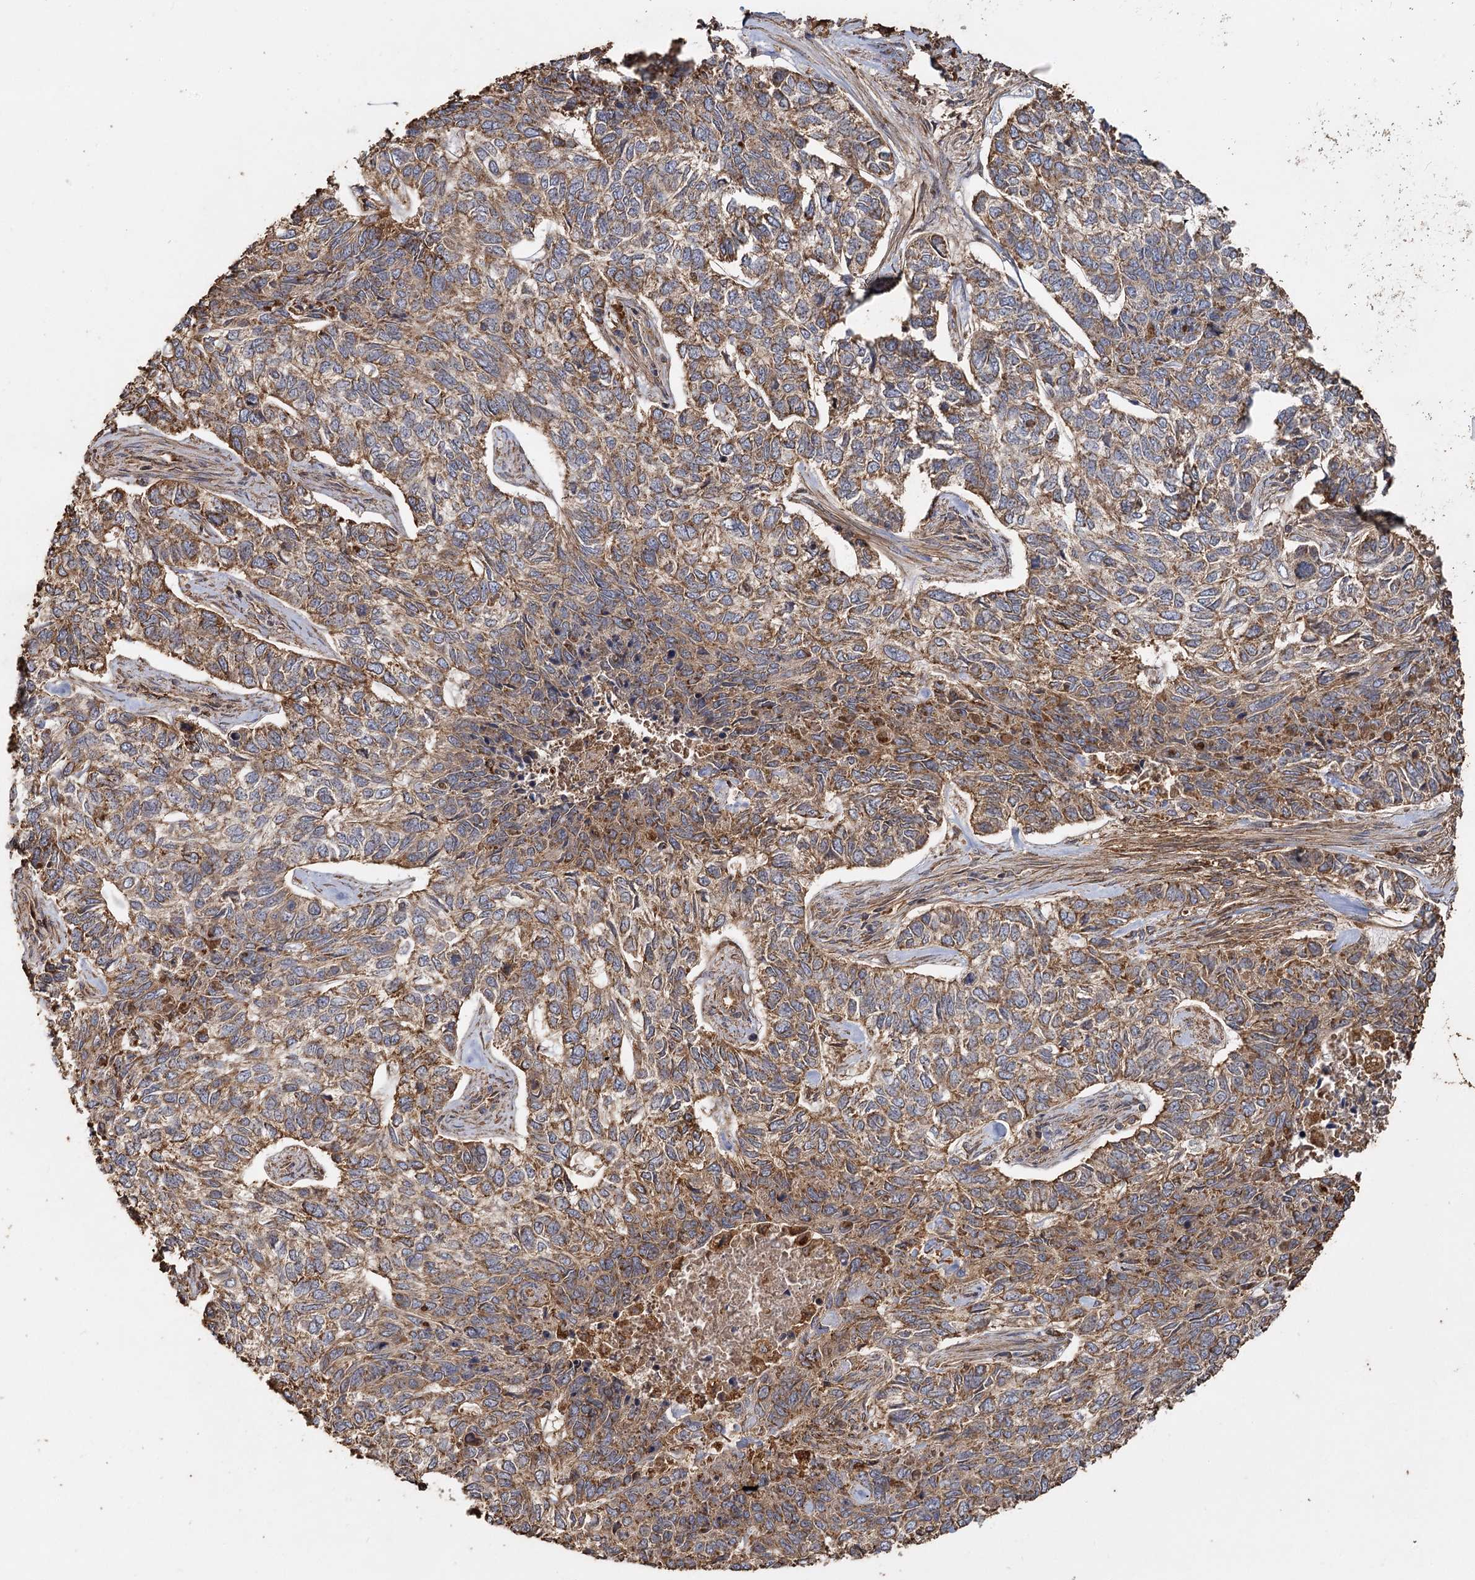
{"staining": {"intensity": "moderate", "quantity": ">75%", "location": "cytoplasmic/membranous"}, "tissue": "skin cancer", "cell_type": "Tumor cells", "image_type": "cancer", "snomed": [{"axis": "morphology", "description": "Basal cell carcinoma"}, {"axis": "topography", "description": "Skin"}], "caption": "Skin basal cell carcinoma tissue demonstrates moderate cytoplasmic/membranous expression in about >75% of tumor cells, visualized by immunohistochemistry. The staining was performed using DAB (3,3'-diaminobenzidine), with brown indicating positive protein expression. Nuclei are stained blue with hematoxylin.", "gene": "PIK3C2A", "patient": {"sex": "female", "age": 65}}